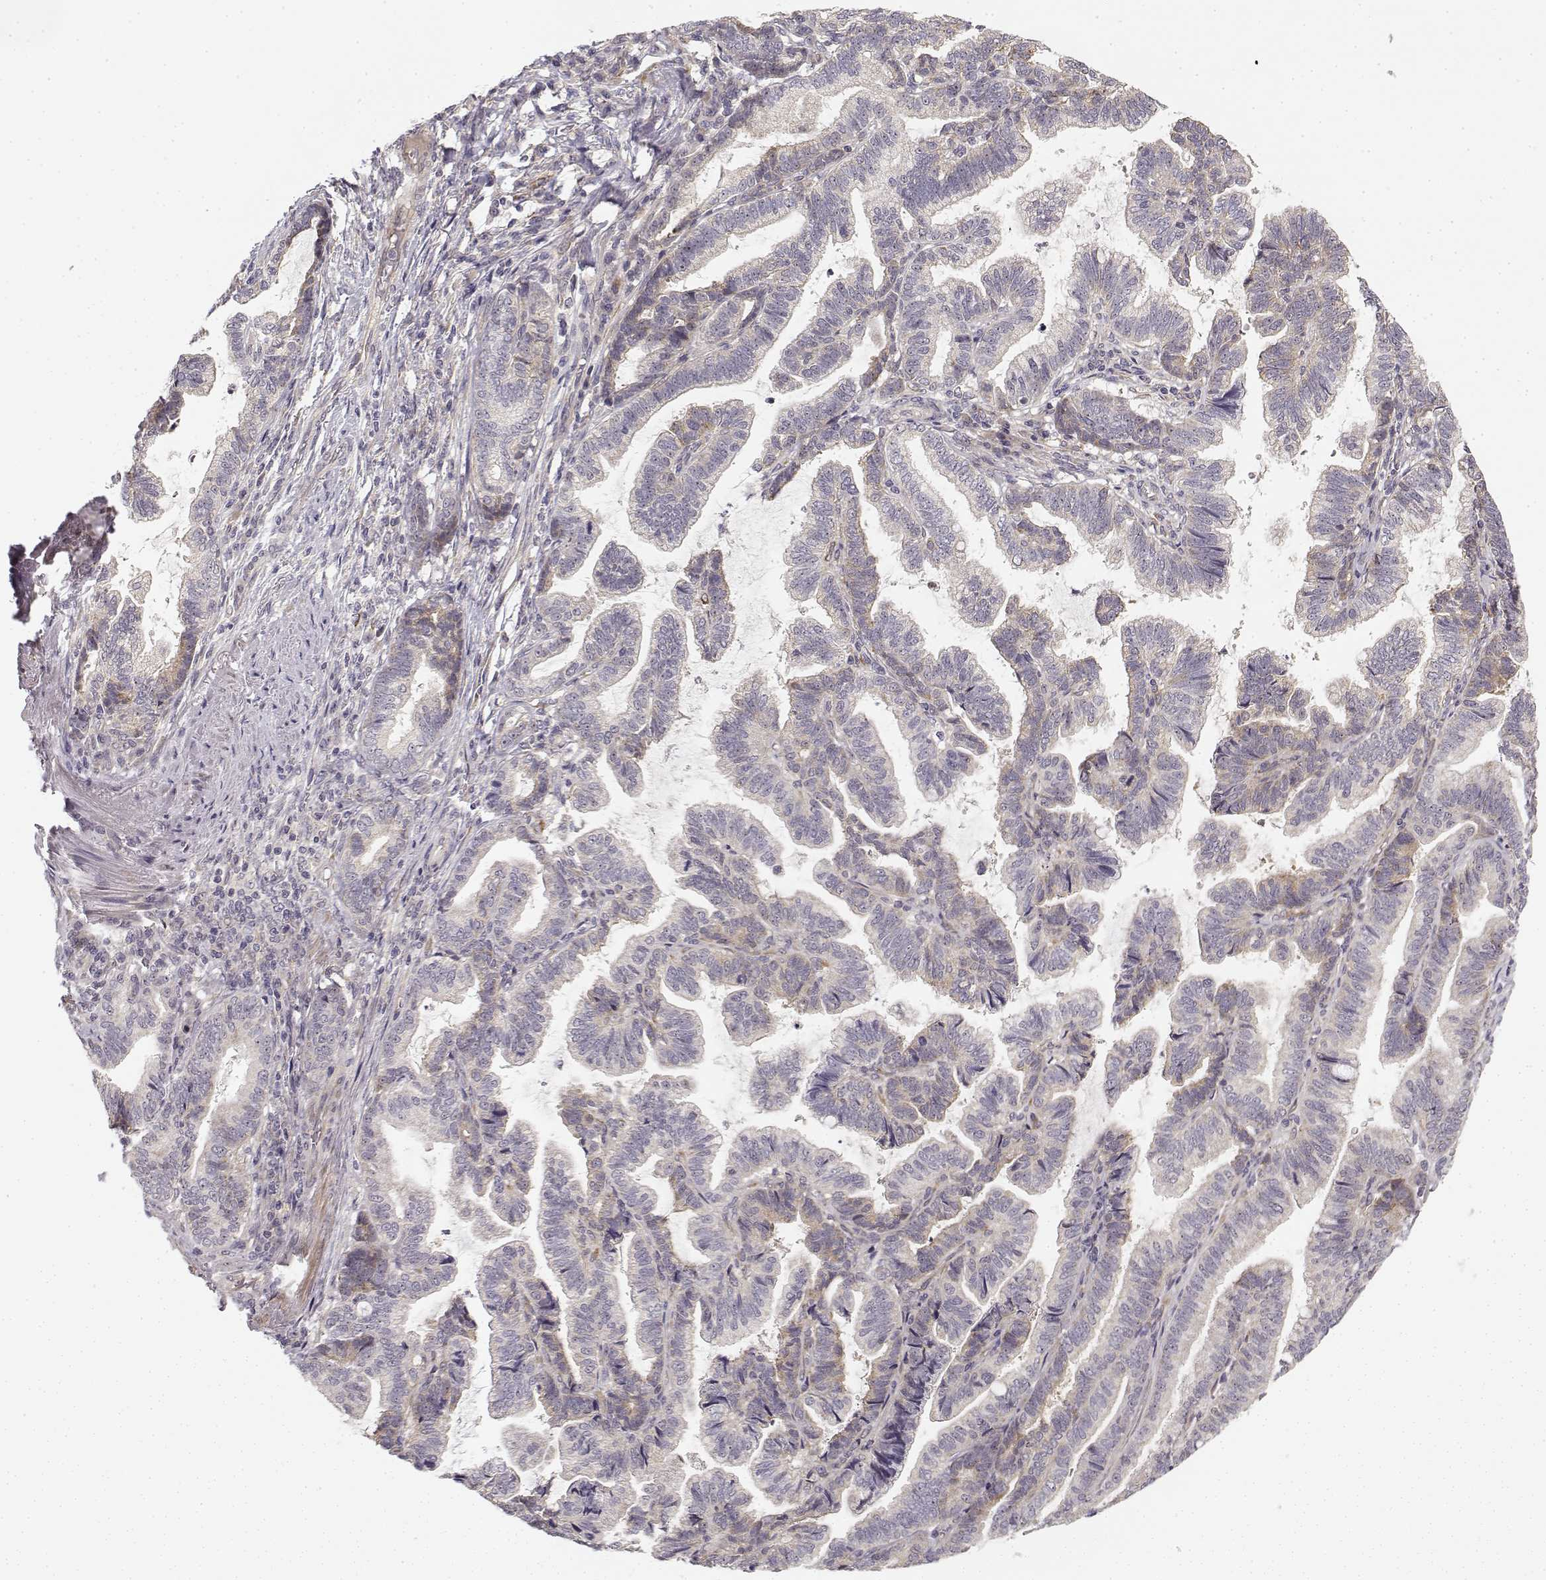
{"staining": {"intensity": "negative", "quantity": "none", "location": "none"}, "tissue": "stomach cancer", "cell_type": "Tumor cells", "image_type": "cancer", "snomed": [{"axis": "morphology", "description": "Adenocarcinoma, NOS"}, {"axis": "topography", "description": "Stomach"}], "caption": "Immunohistochemistry (IHC) photomicrograph of human stomach cancer (adenocarcinoma) stained for a protein (brown), which reveals no expression in tumor cells.", "gene": "MED12L", "patient": {"sex": "male", "age": 83}}